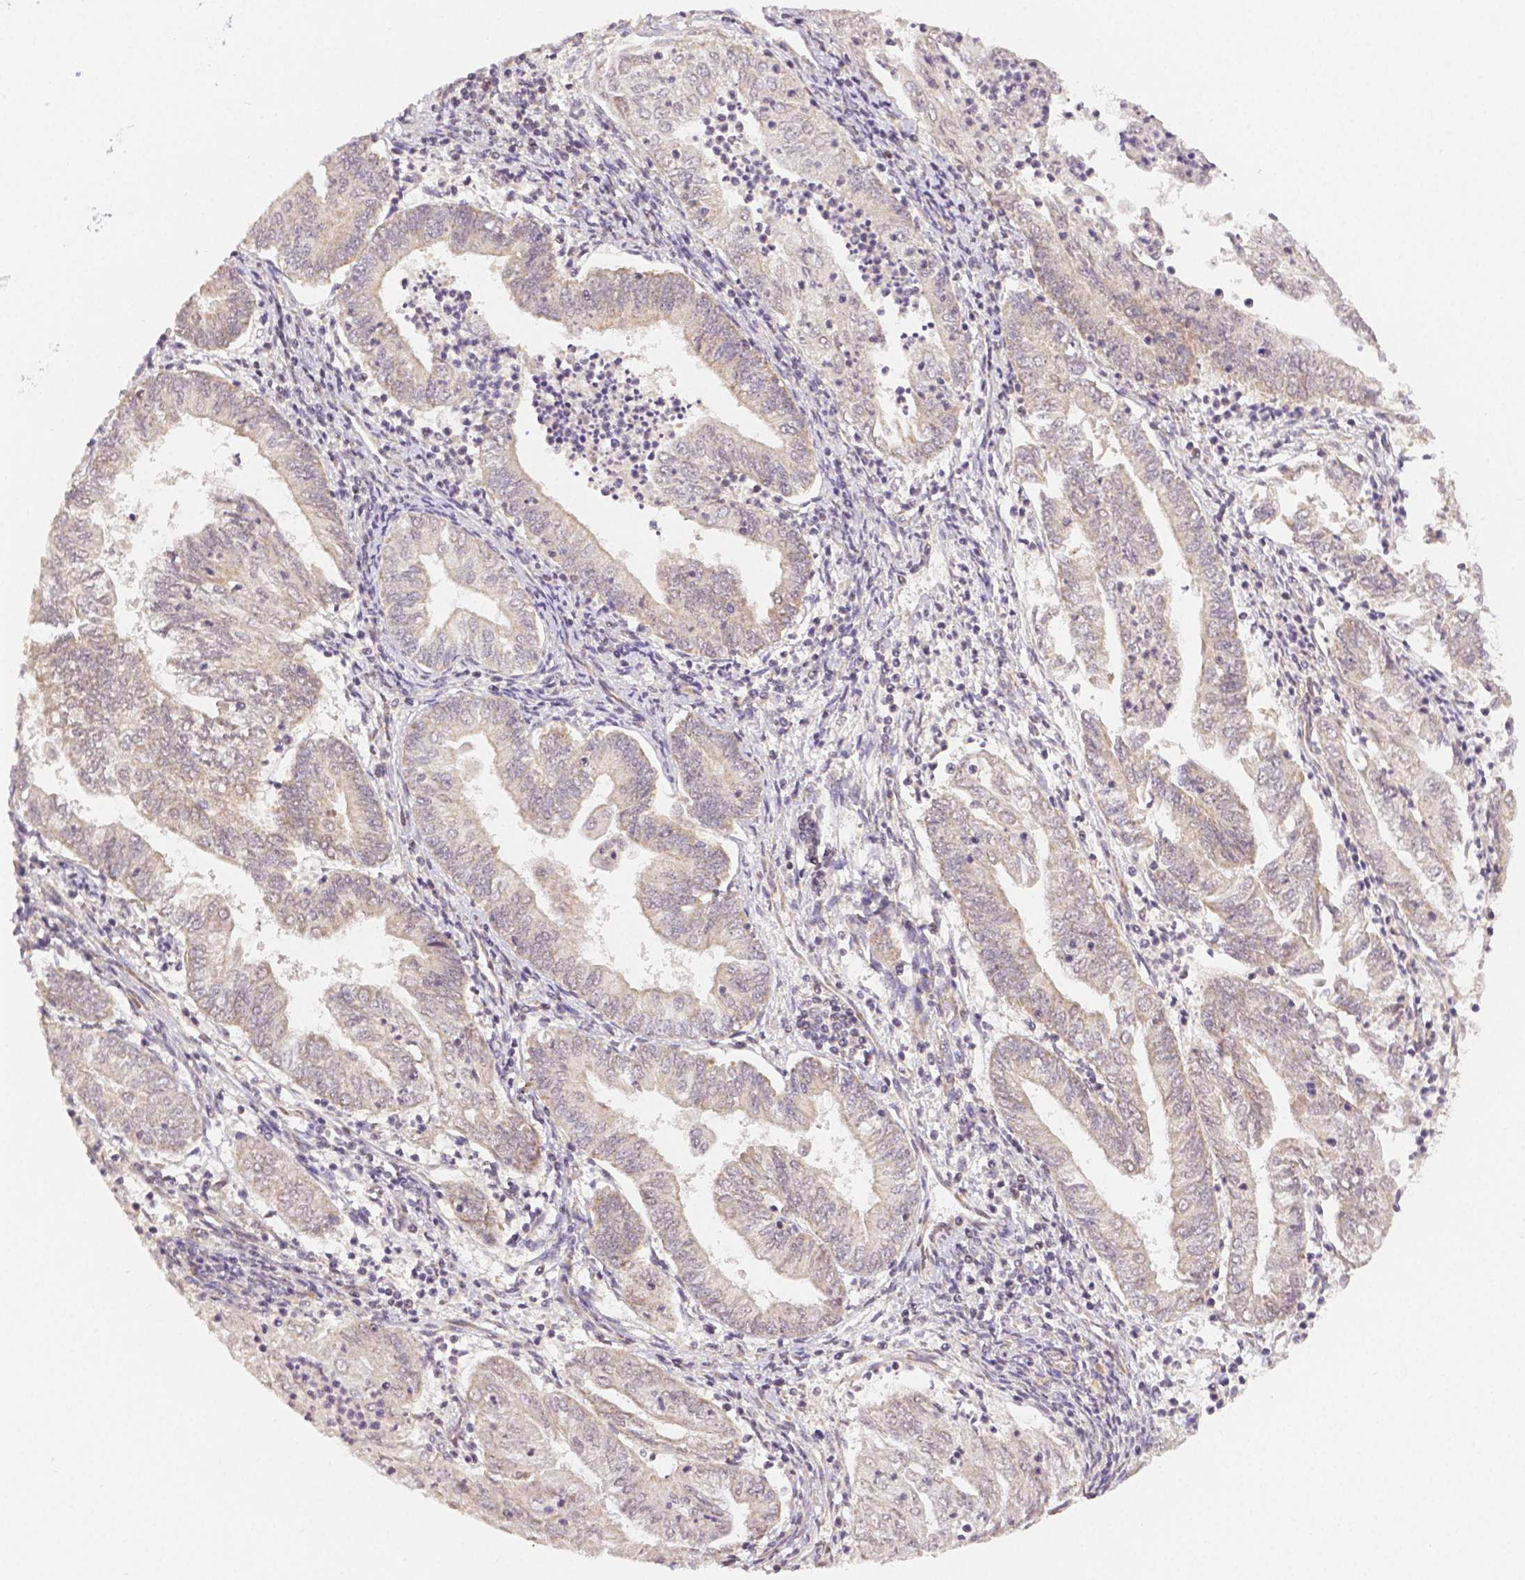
{"staining": {"intensity": "weak", "quantity": "<25%", "location": "nuclear"}, "tissue": "endometrial cancer", "cell_type": "Tumor cells", "image_type": "cancer", "snomed": [{"axis": "morphology", "description": "Adenocarcinoma, NOS"}, {"axis": "topography", "description": "Endometrium"}], "caption": "Tumor cells are negative for protein expression in human endometrial cancer (adenocarcinoma).", "gene": "RHOT1", "patient": {"sex": "female", "age": 55}}